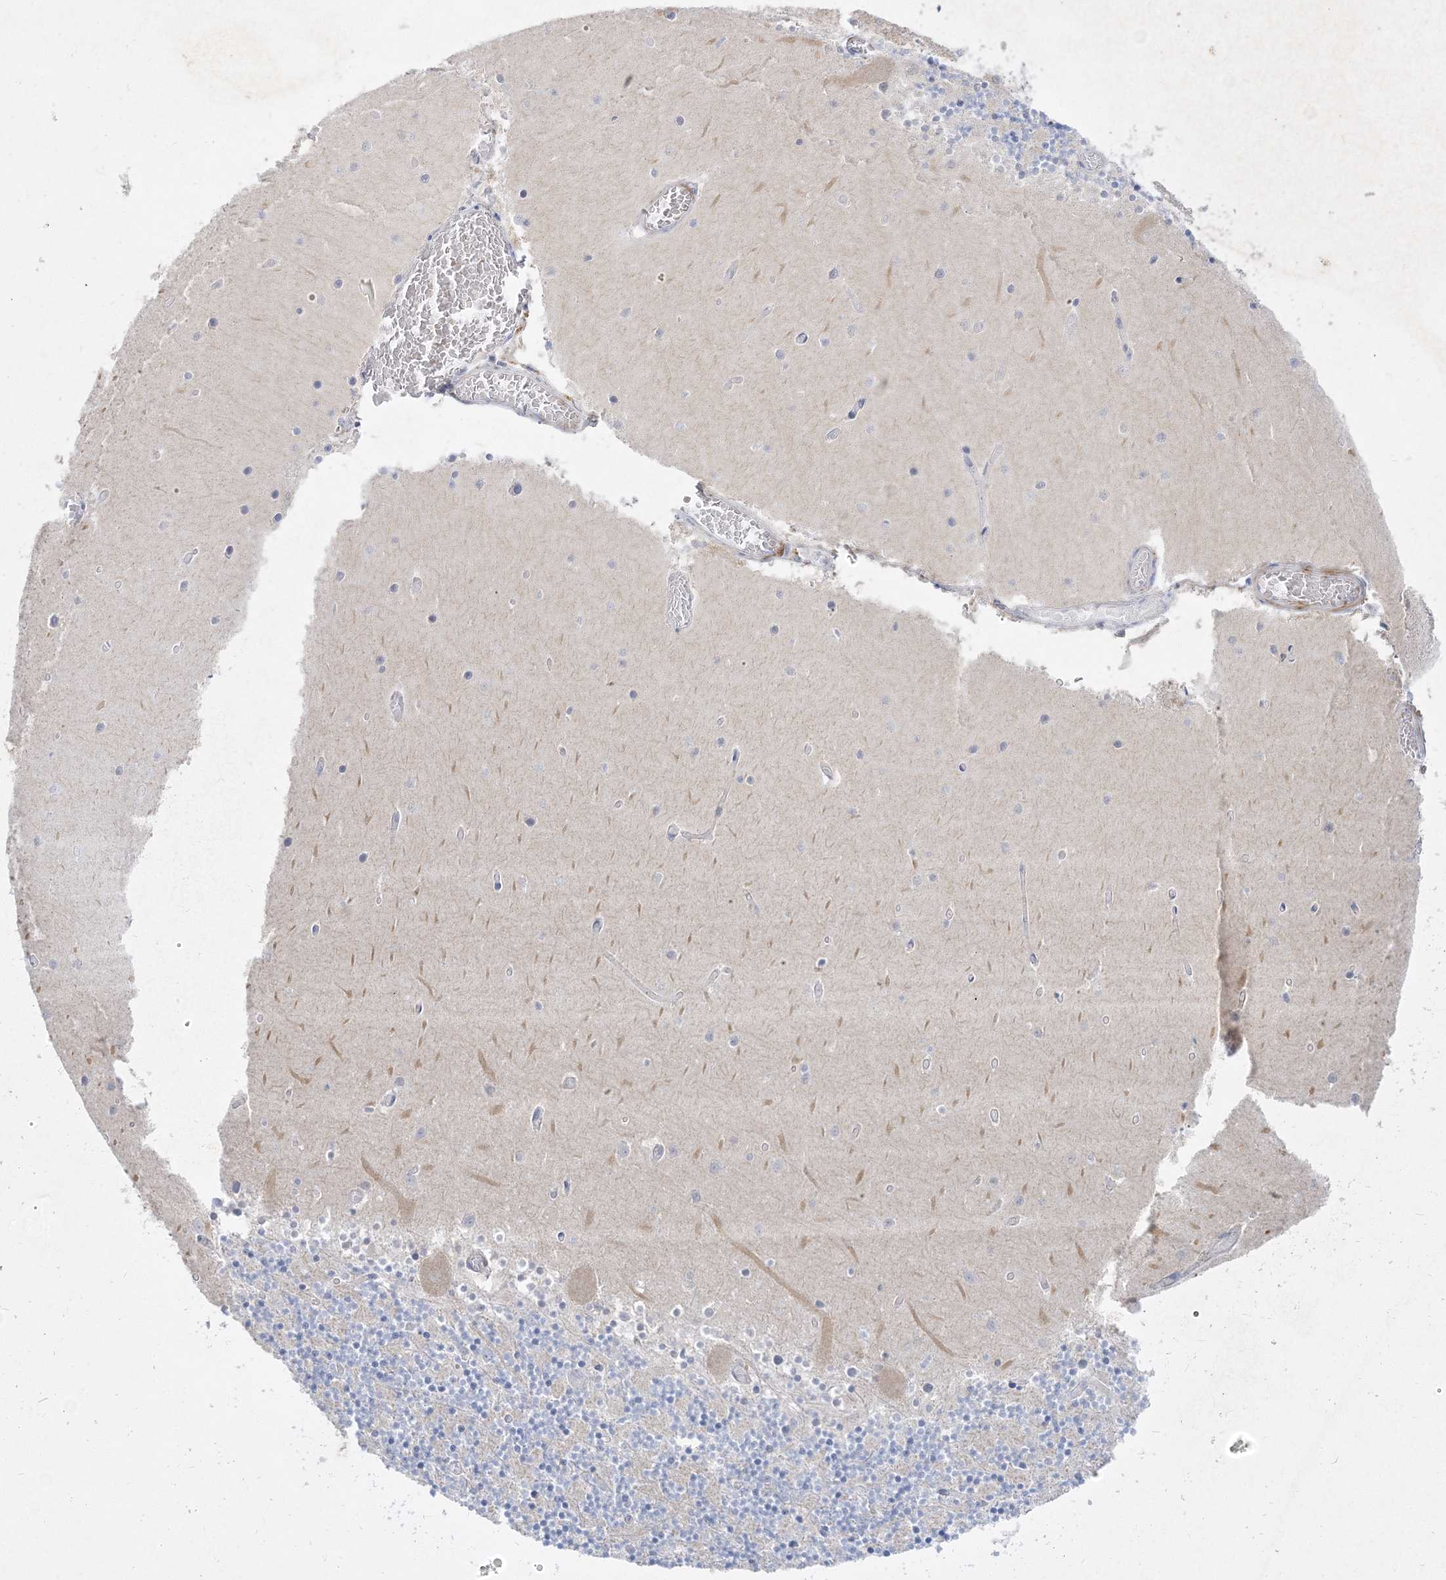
{"staining": {"intensity": "negative", "quantity": "none", "location": "none"}, "tissue": "cerebellum", "cell_type": "Cells in granular layer", "image_type": "normal", "snomed": [{"axis": "morphology", "description": "Normal tissue, NOS"}, {"axis": "topography", "description": "Cerebellum"}], "caption": "Immunohistochemistry (IHC) image of benign human cerebellum stained for a protein (brown), which exhibits no positivity in cells in granular layer. (Brightfield microscopy of DAB immunohistochemistry (IHC) at high magnification).", "gene": "GPAT2", "patient": {"sex": "female", "age": 28}}